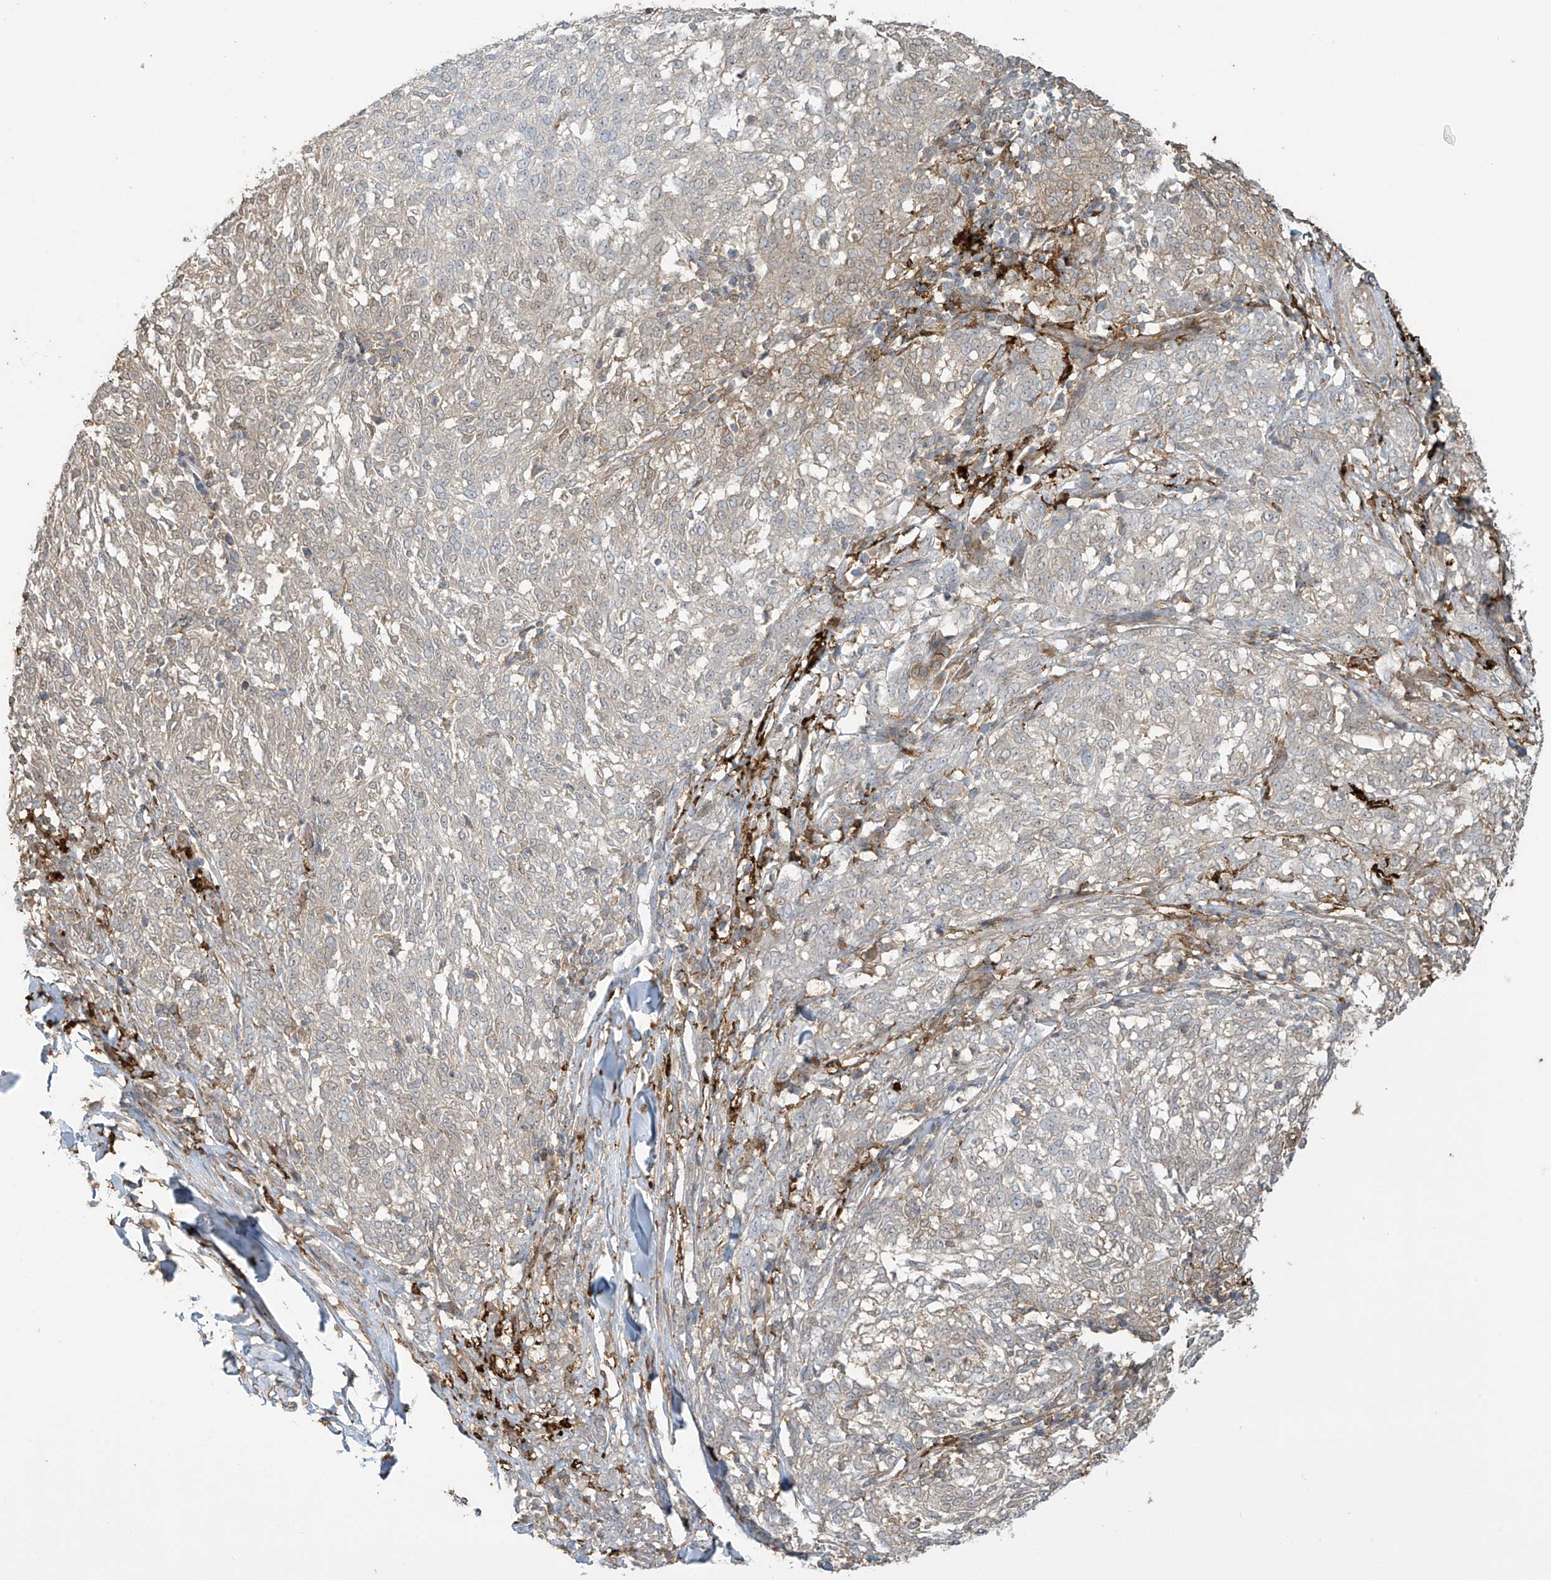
{"staining": {"intensity": "weak", "quantity": "<25%", "location": "cytoplasmic/membranous"}, "tissue": "melanoma", "cell_type": "Tumor cells", "image_type": "cancer", "snomed": [{"axis": "morphology", "description": "Malignant melanoma, NOS"}, {"axis": "topography", "description": "Skin"}], "caption": "A high-resolution photomicrograph shows immunohistochemistry (IHC) staining of melanoma, which exhibits no significant staining in tumor cells.", "gene": "TAGAP", "patient": {"sex": "female", "age": 72}}